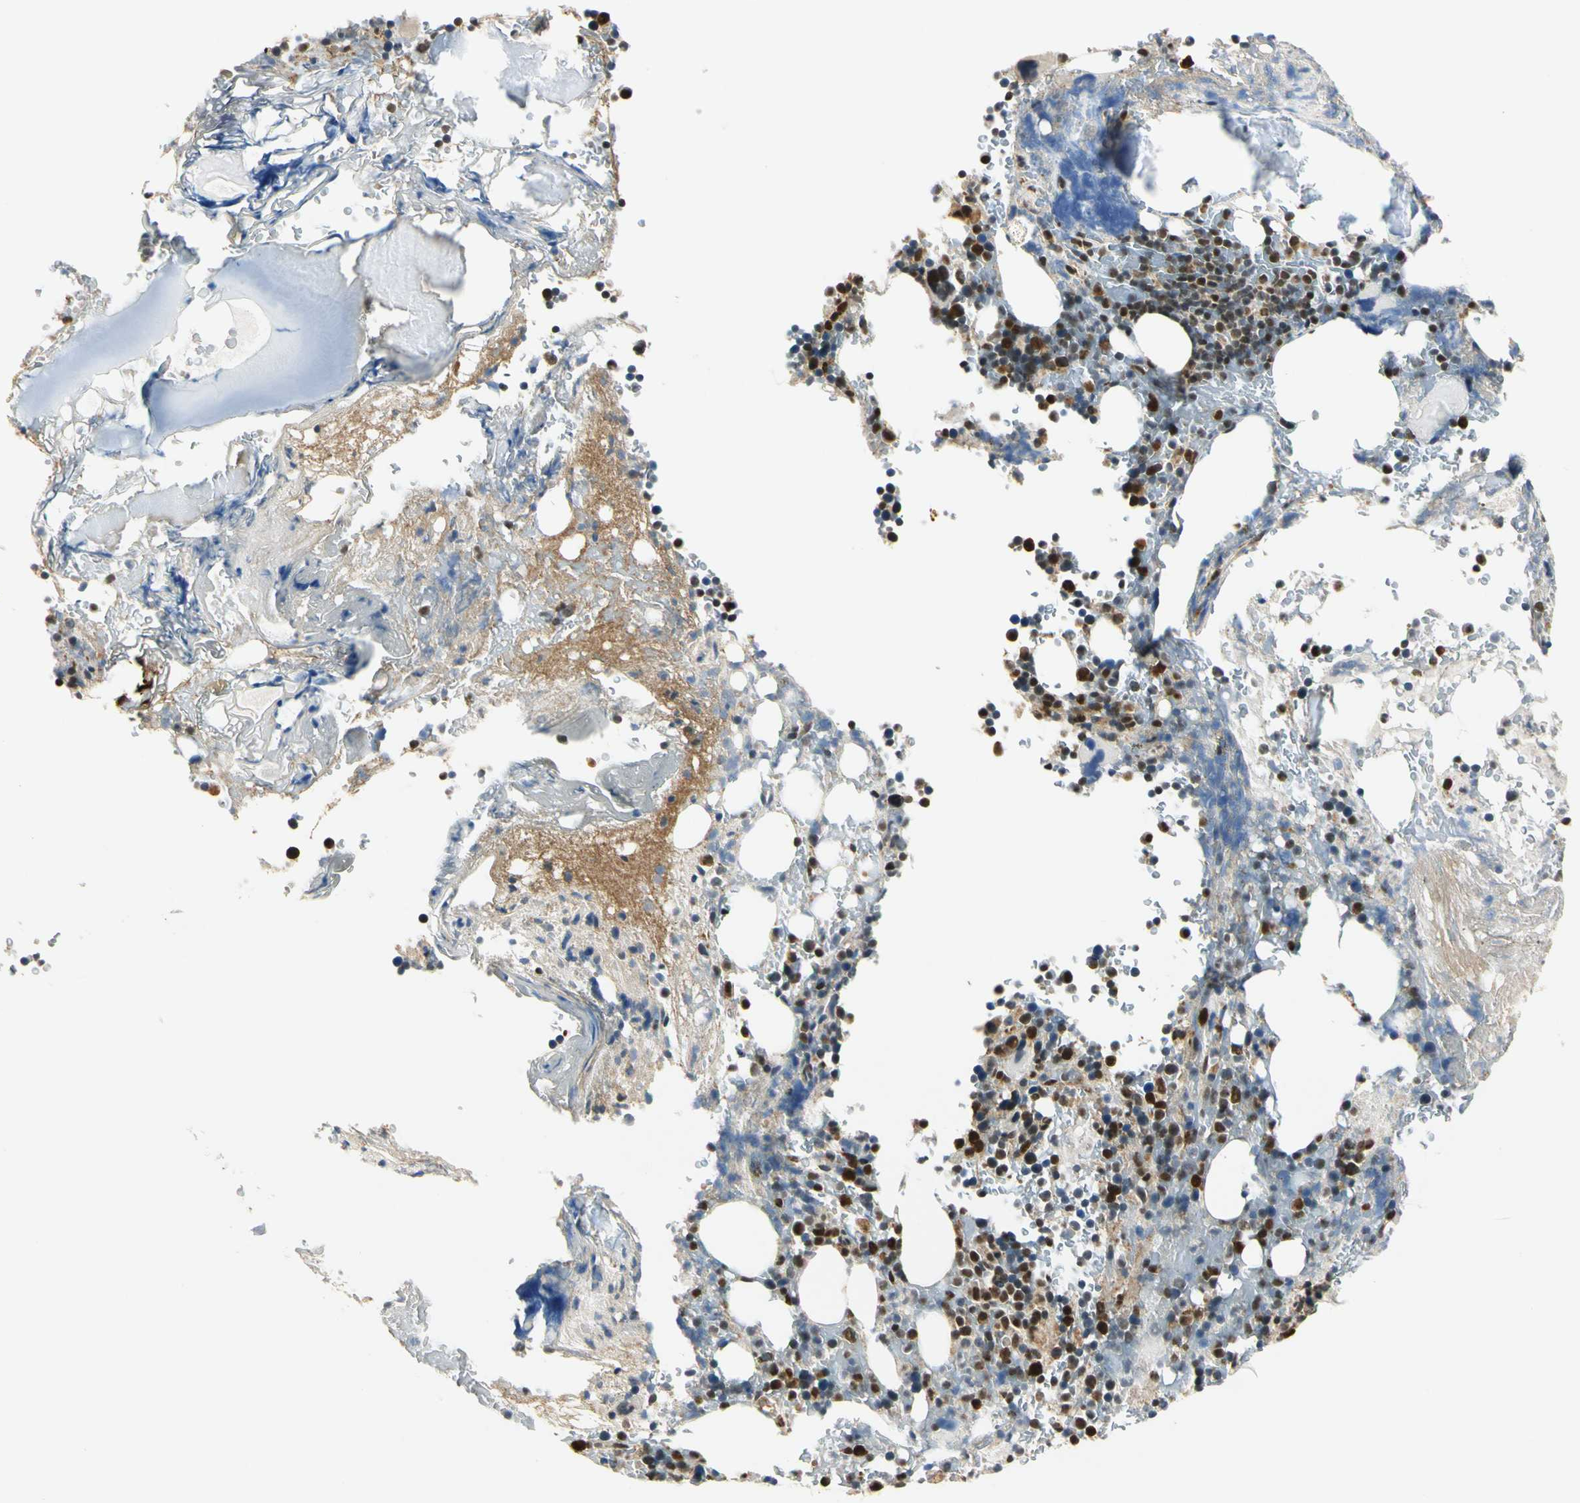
{"staining": {"intensity": "strong", "quantity": "25%-75%", "location": "cytoplasmic/membranous,nuclear"}, "tissue": "bone marrow", "cell_type": "Hematopoietic cells", "image_type": "normal", "snomed": [{"axis": "morphology", "description": "Normal tissue, NOS"}, {"axis": "topography", "description": "Bone marrow"}], "caption": "Immunohistochemical staining of unremarkable human bone marrow shows 25%-75% levels of strong cytoplasmic/membranous,nuclear protein staining in about 25%-75% of hematopoietic cells. The staining was performed using DAB (3,3'-diaminobenzidine) to visualize the protein expression in brown, while the nuclei were stained in blue with hematoxylin (Magnification: 20x).", "gene": "PDK2", "patient": {"sex": "female", "age": 73}}